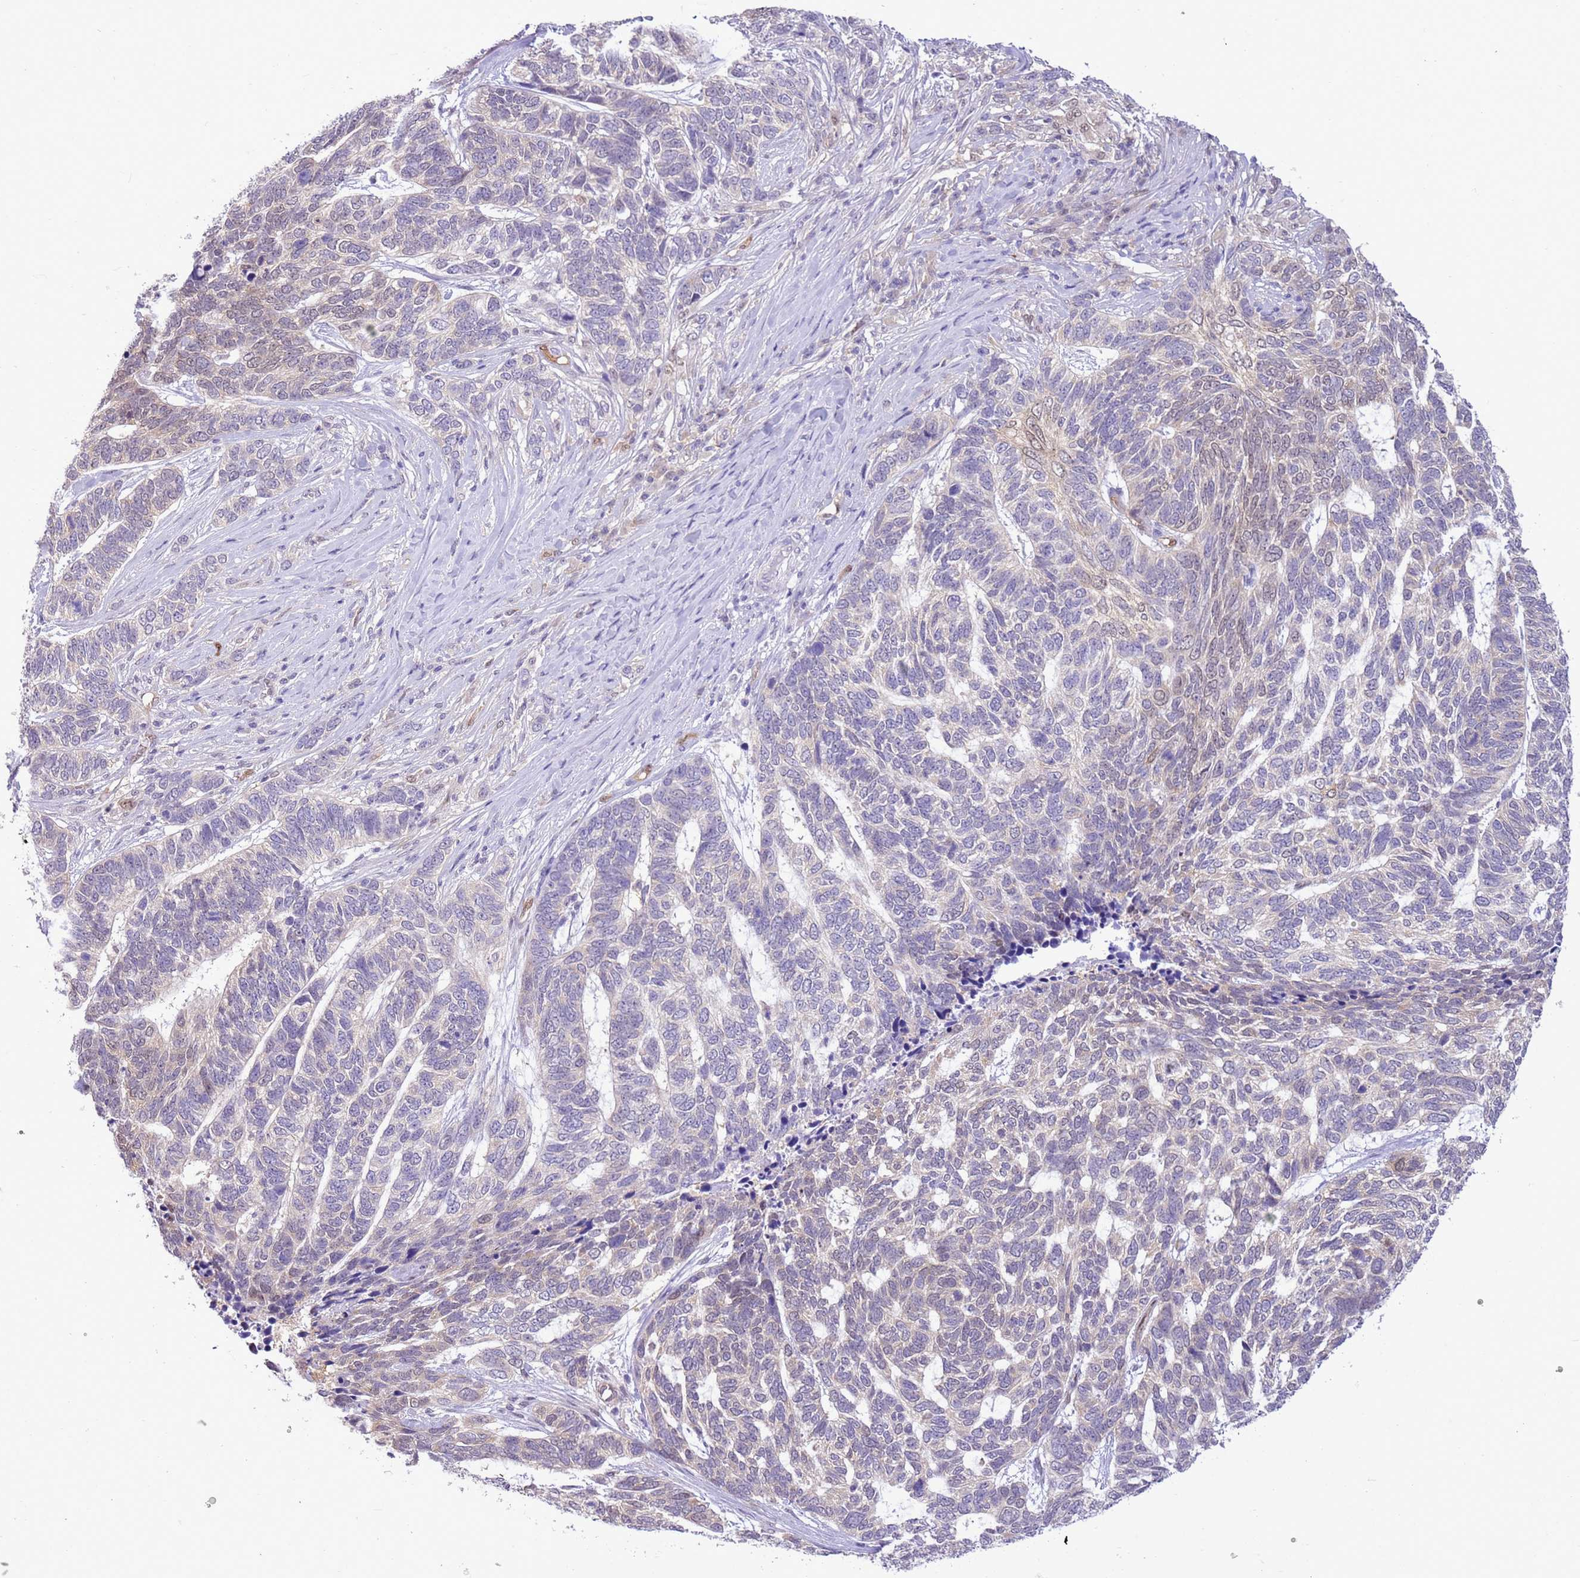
{"staining": {"intensity": "negative", "quantity": "none", "location": "none"}, "tissue": "skin cancer", "cell_type": "Tumor cells", "image_type": "cancer", "snomed": [{"axis": "morphology", "description": "Basal cell carcinoma"}, {"axis": "topography", "description": "Skin"}], "caption": "An immunohistochemistry histopathology image of skin basal cell carcinoma is shown. There is no staining in tumor cells of skin basal cell carcinoma.", "gene": "DDI2", "patient": {"sex": "female", "age": 65}}